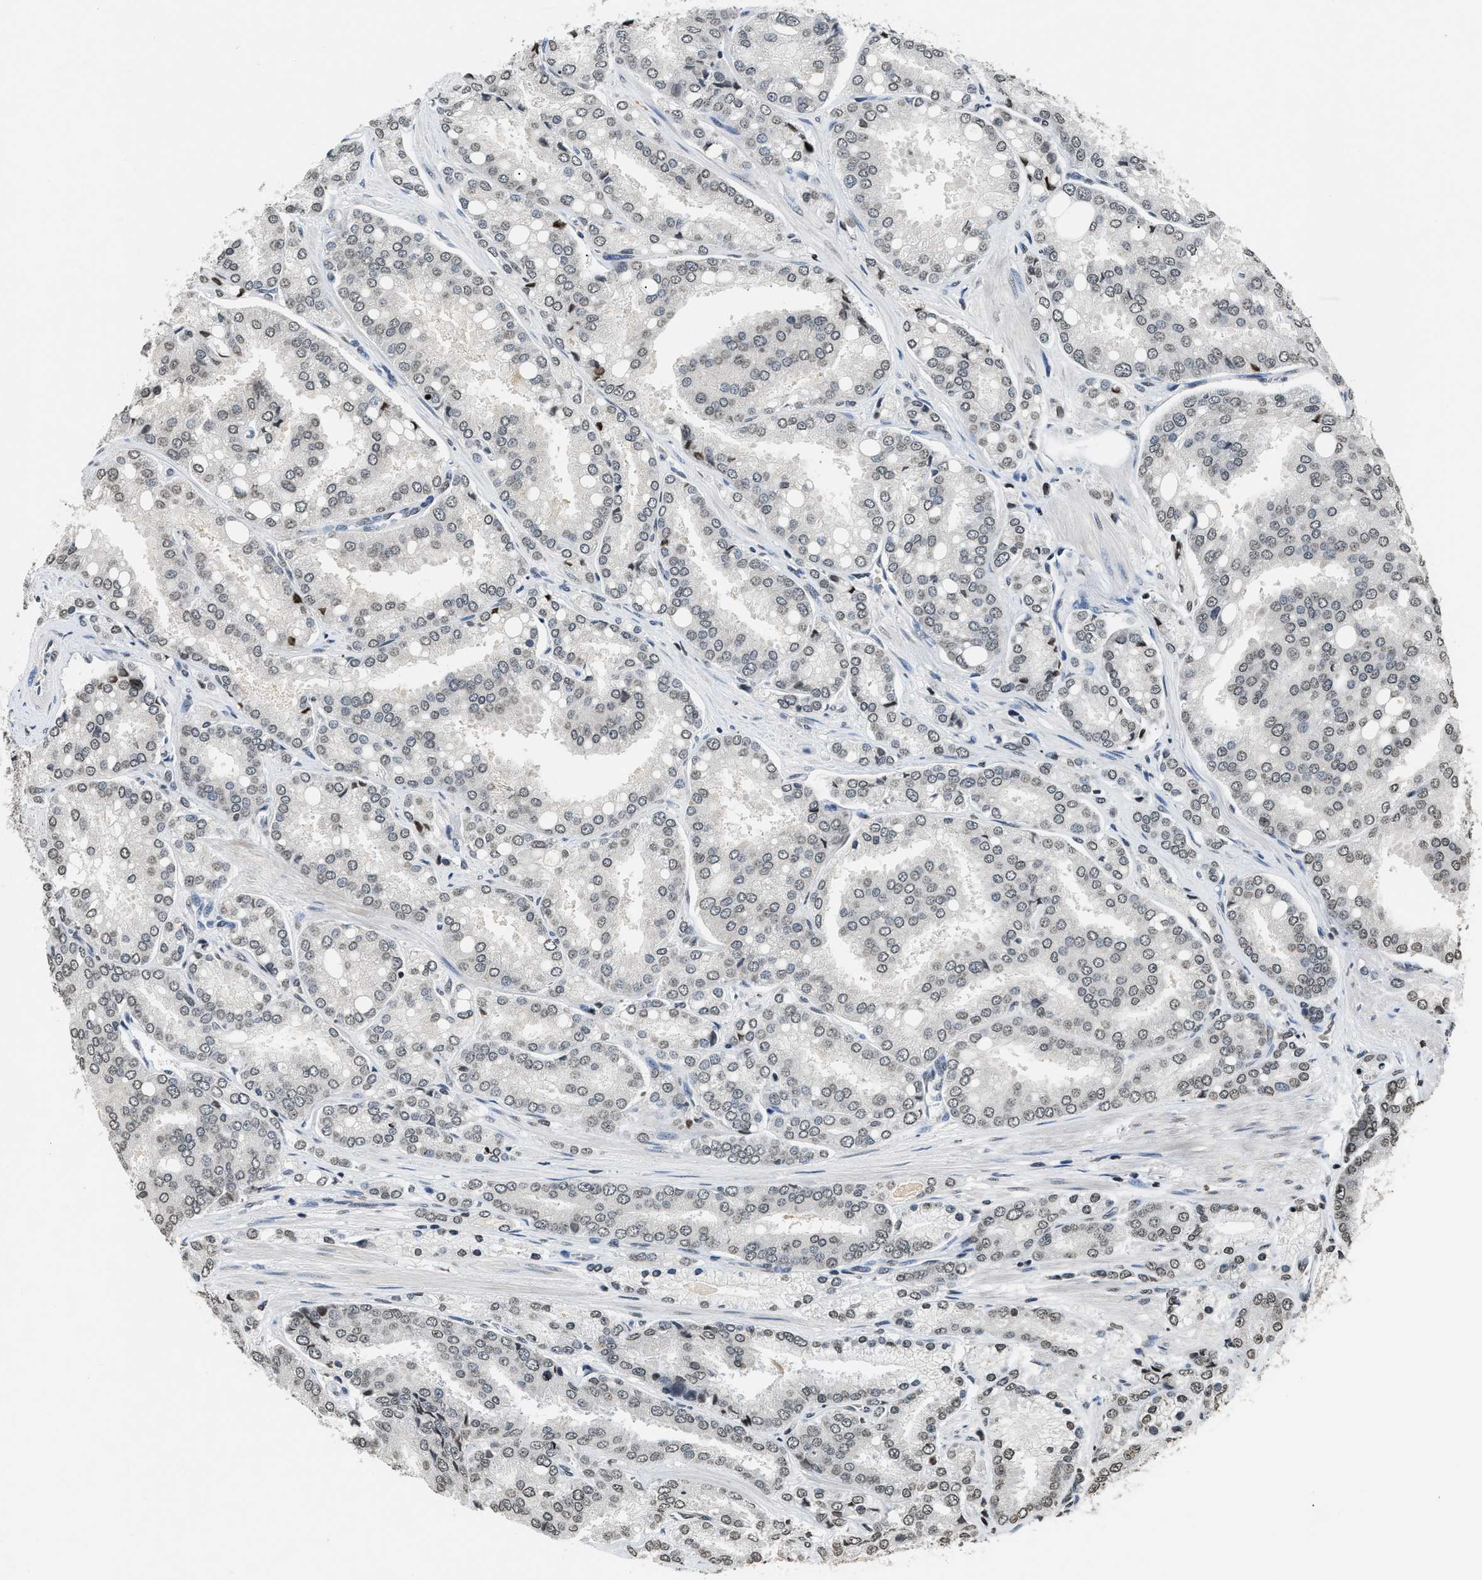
{"staining": {"intensity": "weak", "quantity": "<25%", "location": "nuclear"}, "tissue": "prostate cancer", "cell_type": "Tumor cells", "image_type": "cancer", "snomed": [{"axis": "morphology", "description": "Adenocarcinoma, High grade"}, {"axis": "topography", "description": "Prostate"}], "caption": "A histopathology image of human adenocarcinoma (high-grade) (prostate) is negative for staining in tumor cells.", "gene": "DNASE1L3", "patient": {"sex": "male", "age": 50}}